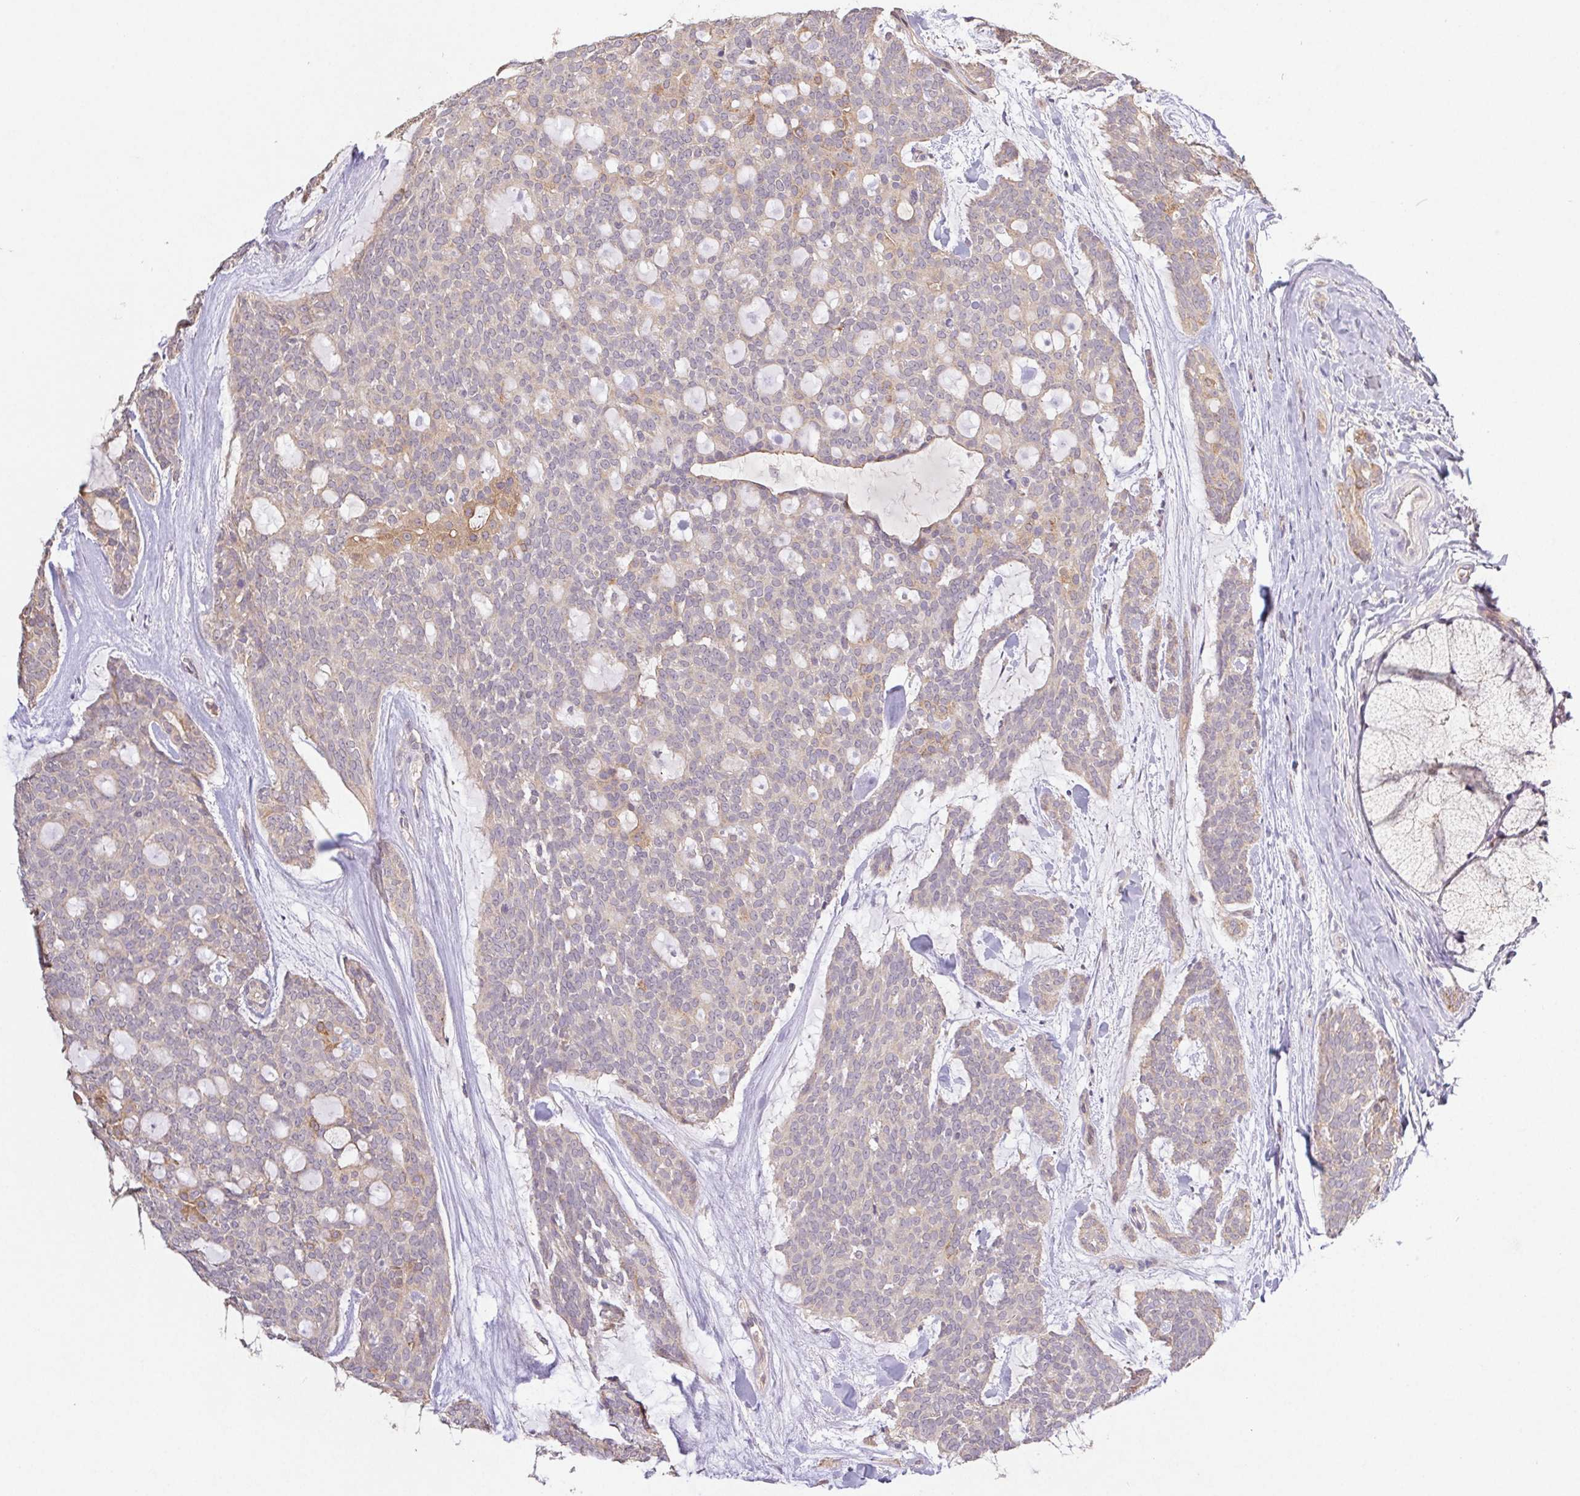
{"staining": {"intensity": "weak", "quantity": "25%-75%", "location": "cytoplasmic/membranous"}, "tissue": "head and neck cancer", "cell_type": "Tumor cells", "image_type": "cancer", "snomed": [{"axis": "morphology", "description": "Adenocarcinoma, NOS"}, {"axis": "topography", "description": "Head-Neck"}], "caption": "IHC micrograph of head and neck adenocarcinoma stained for a protein (brown), which reveals low levels of weak cytoplasmic/membranous positivity in approximately 25%-75% of tumor cells.", "gene": "RAB11A", "patient": {"sex": "male", "age": 66}}